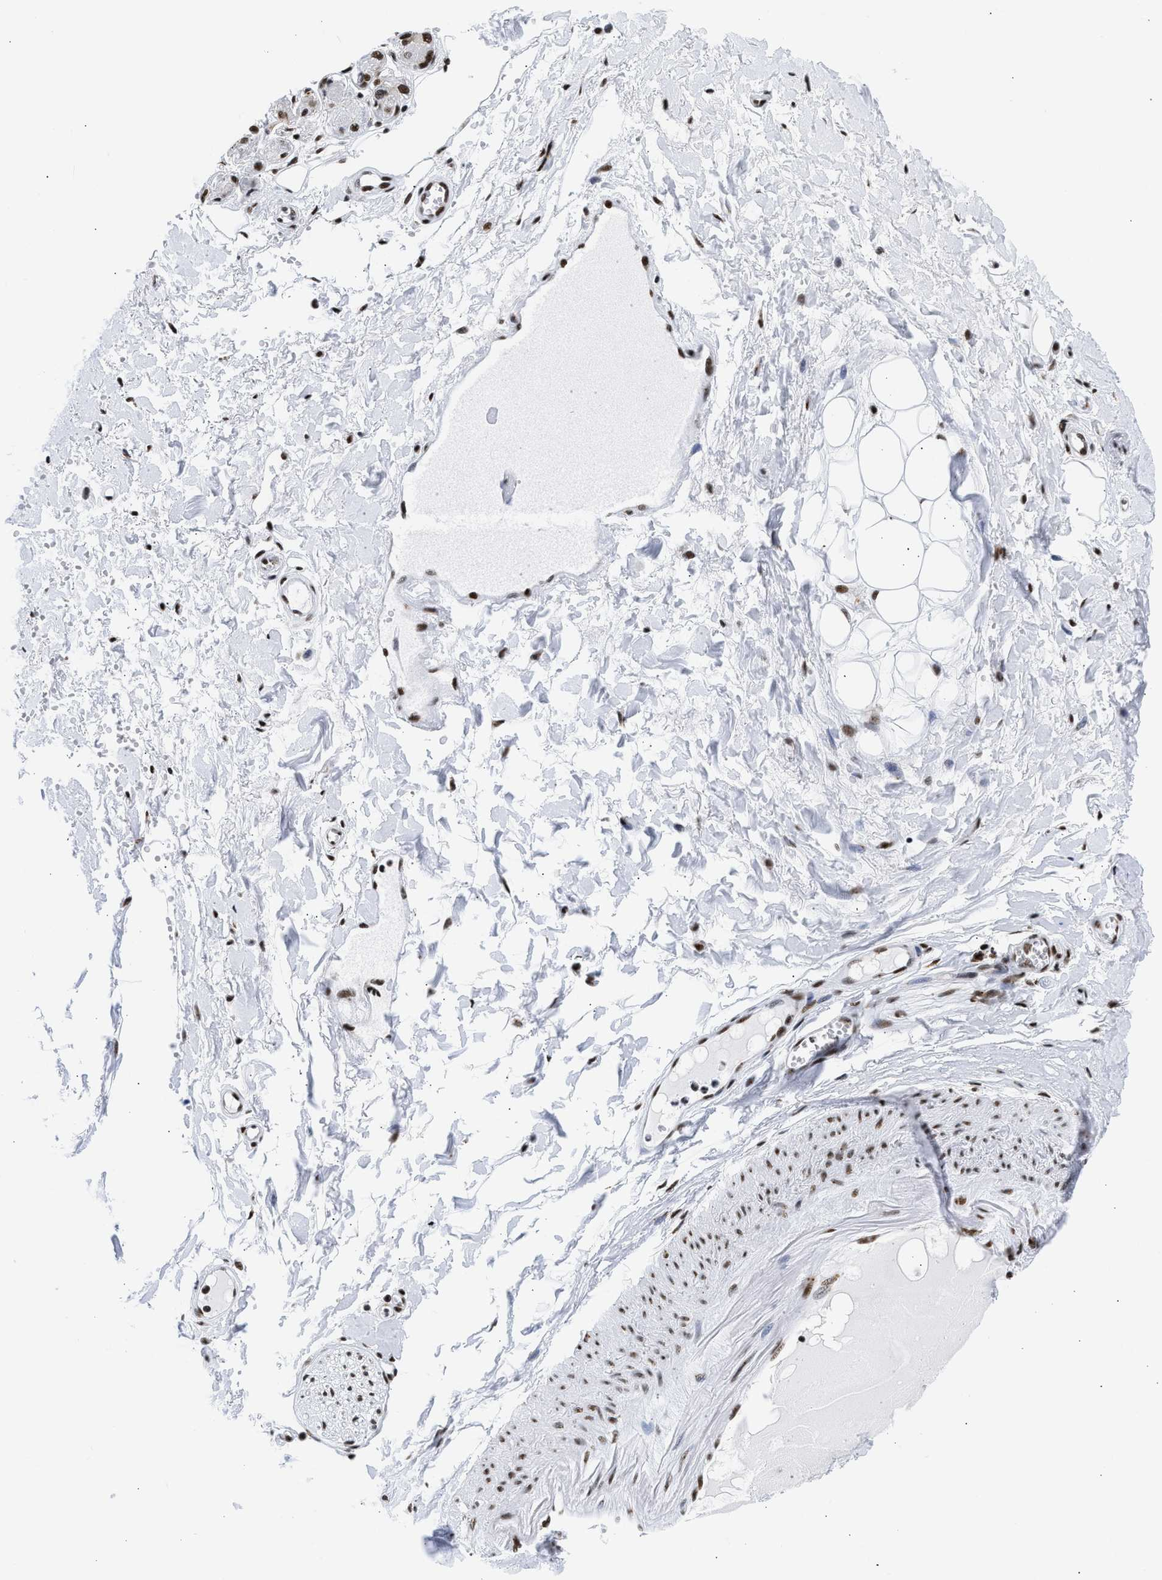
{"staining": {"intensity": "moderate", "quantity": ">75%", "location": "cytoplasmic/membranous"}, "tissue": "adipose tissue", "cell_type": "Adipocytes", "image_type": "normal", "snomed": [{"axis": "morphology", "description": "Normal tissue, NOS"}, {"axis": "morphology", "description": "Inflammation, NOS"}, {"axis": "topography", "description": "Salivary gland"}, {"axis": "topography", "description": "Peripheral nerve tissue"}], "caption": "Immunohistochemistry (IHC) histopathology image of unremarkable adipose tissue: human adipose tissue stained using immunohistochemistry (IHC) demonstrates medium levels of moderate protein expression localized specifically in the cytoplasmic/membranous of adipocytes, appearing as a cytoplasmic/membranous brown color.", "gene": "RBM8A", "patient": {"sex": "female", "age": 75}}